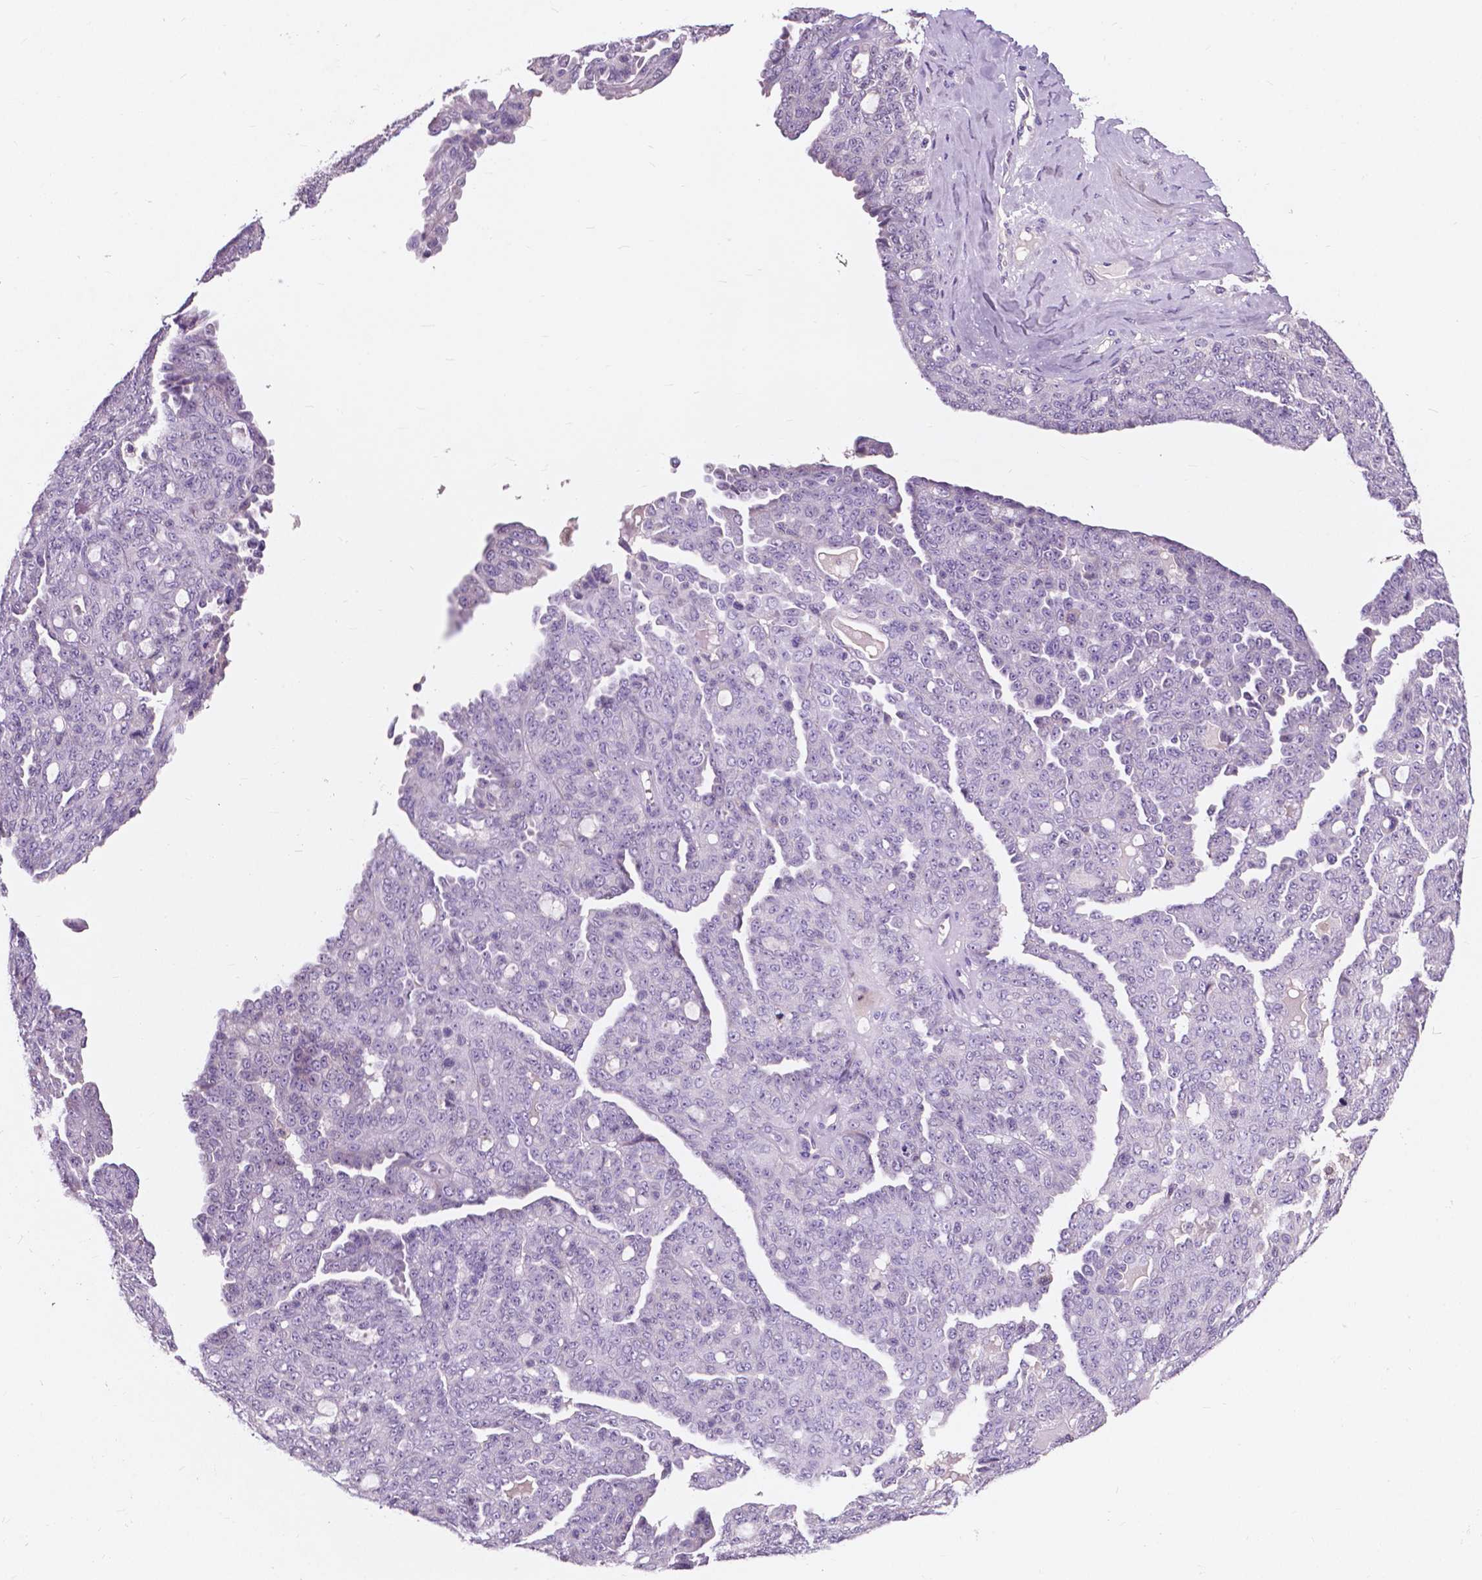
{"staining": {"intensity": "negative", "quantity": "none", "location": "none"}, "tissue": "ovarian cancer", "cell_type": "Tumor cells", "image_type": "cancer", "snomed": [{"axis": "morphology", "description": "Cystadenocarcinoma, serous, NOS"}, {"axis": "topography", "description": "Ovary"}], "caption": "A micrograph of ovarian cancer stained for a protein displays no brown staining in tumor cells.", "gene": "IREB2", "patient": {"sex": "female", "age": 71}}